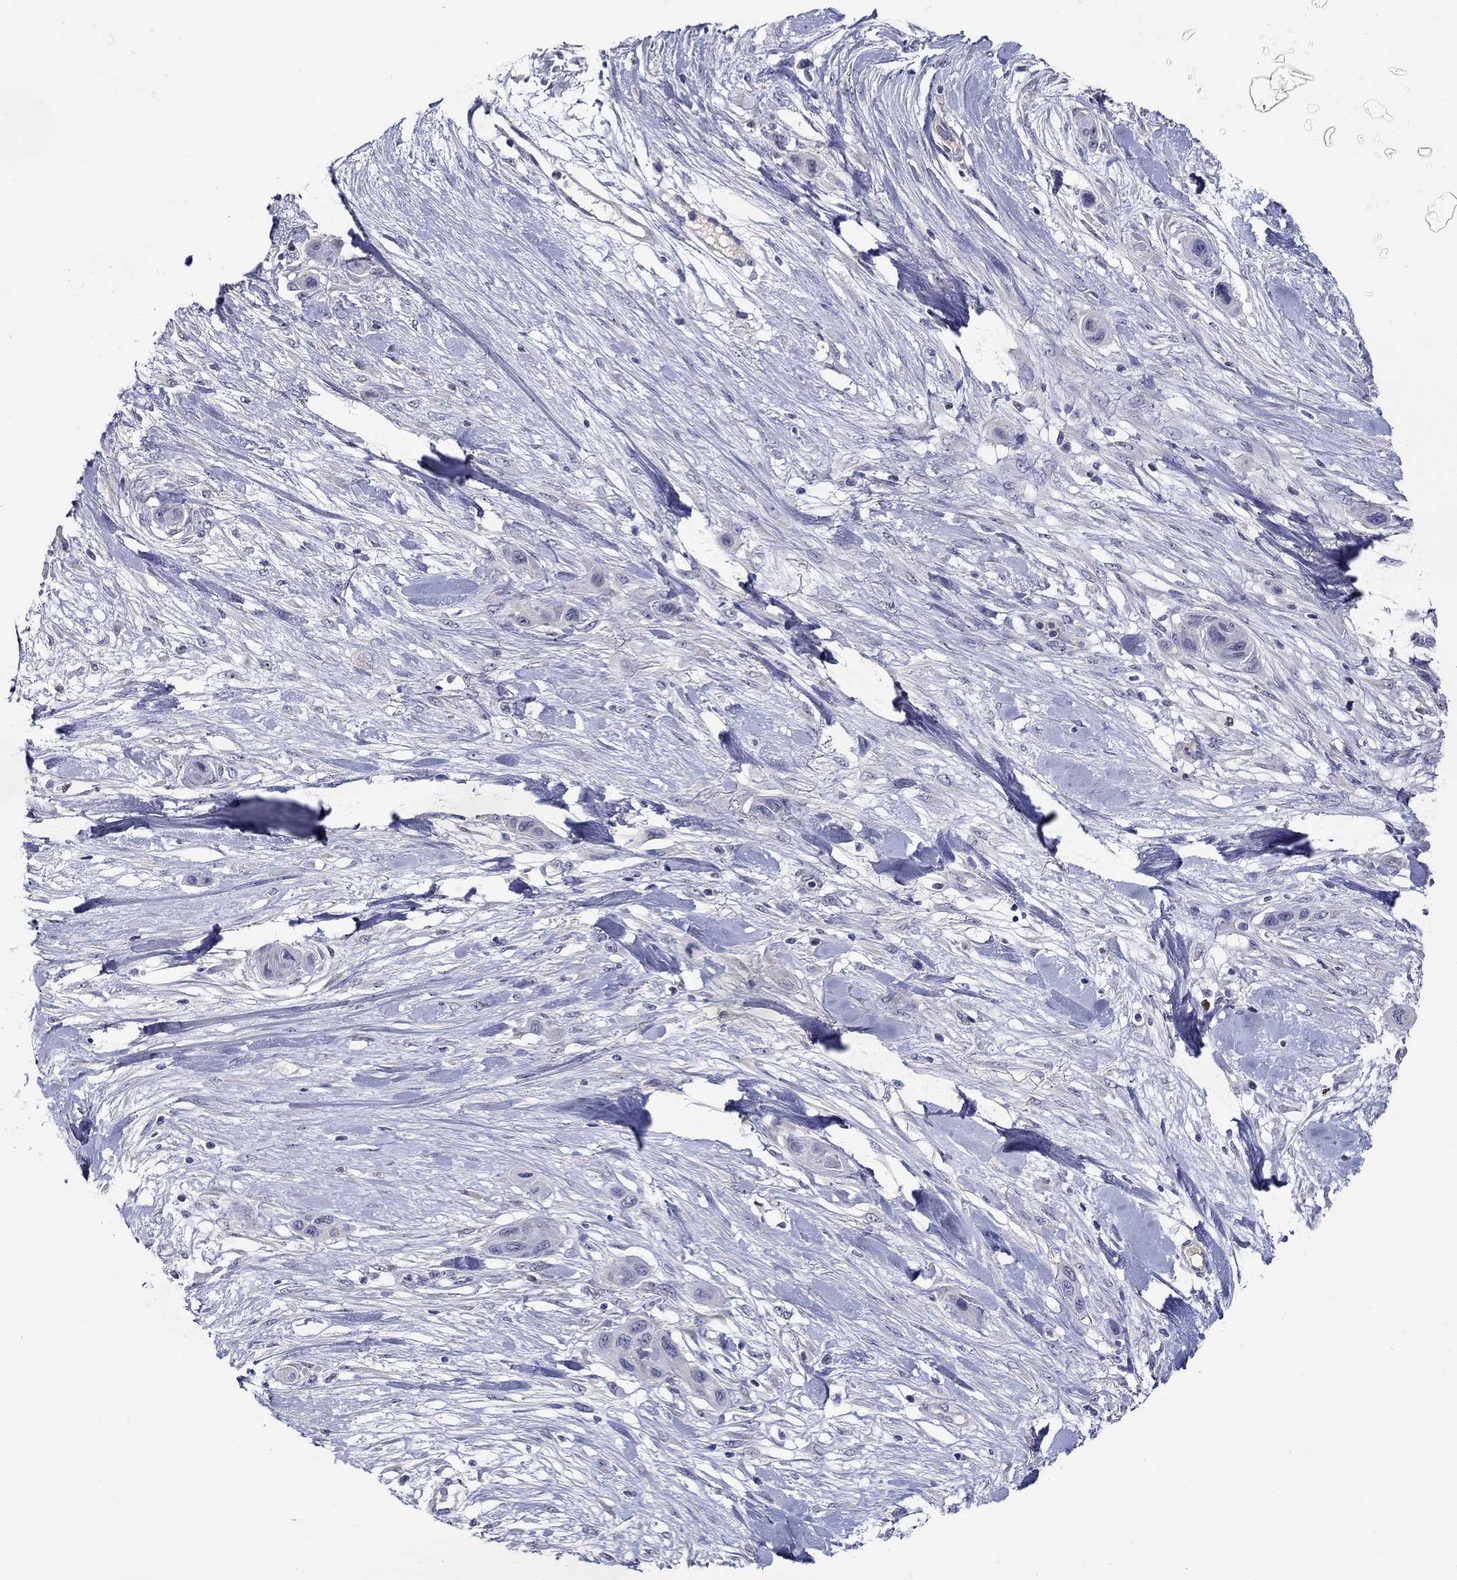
{"staining": {"intensity": "negative", "quantity": "none", "location": "none"}, "tissue": "skin cancer", "cell_type": "Tumor cells", "image_type": "cancer", "snomed": [{"axis": "morphology", "description": "Squamous cell carcinoma, NOS"}, {"axis": "topography", "description": "Skin"}], "caption": "Tumor cells are negative for brown protein staining in skin cancer (squamous cell carcinoma).", "gene": "SLC30A3", "patient": {"sex": "male", "age": 79}}